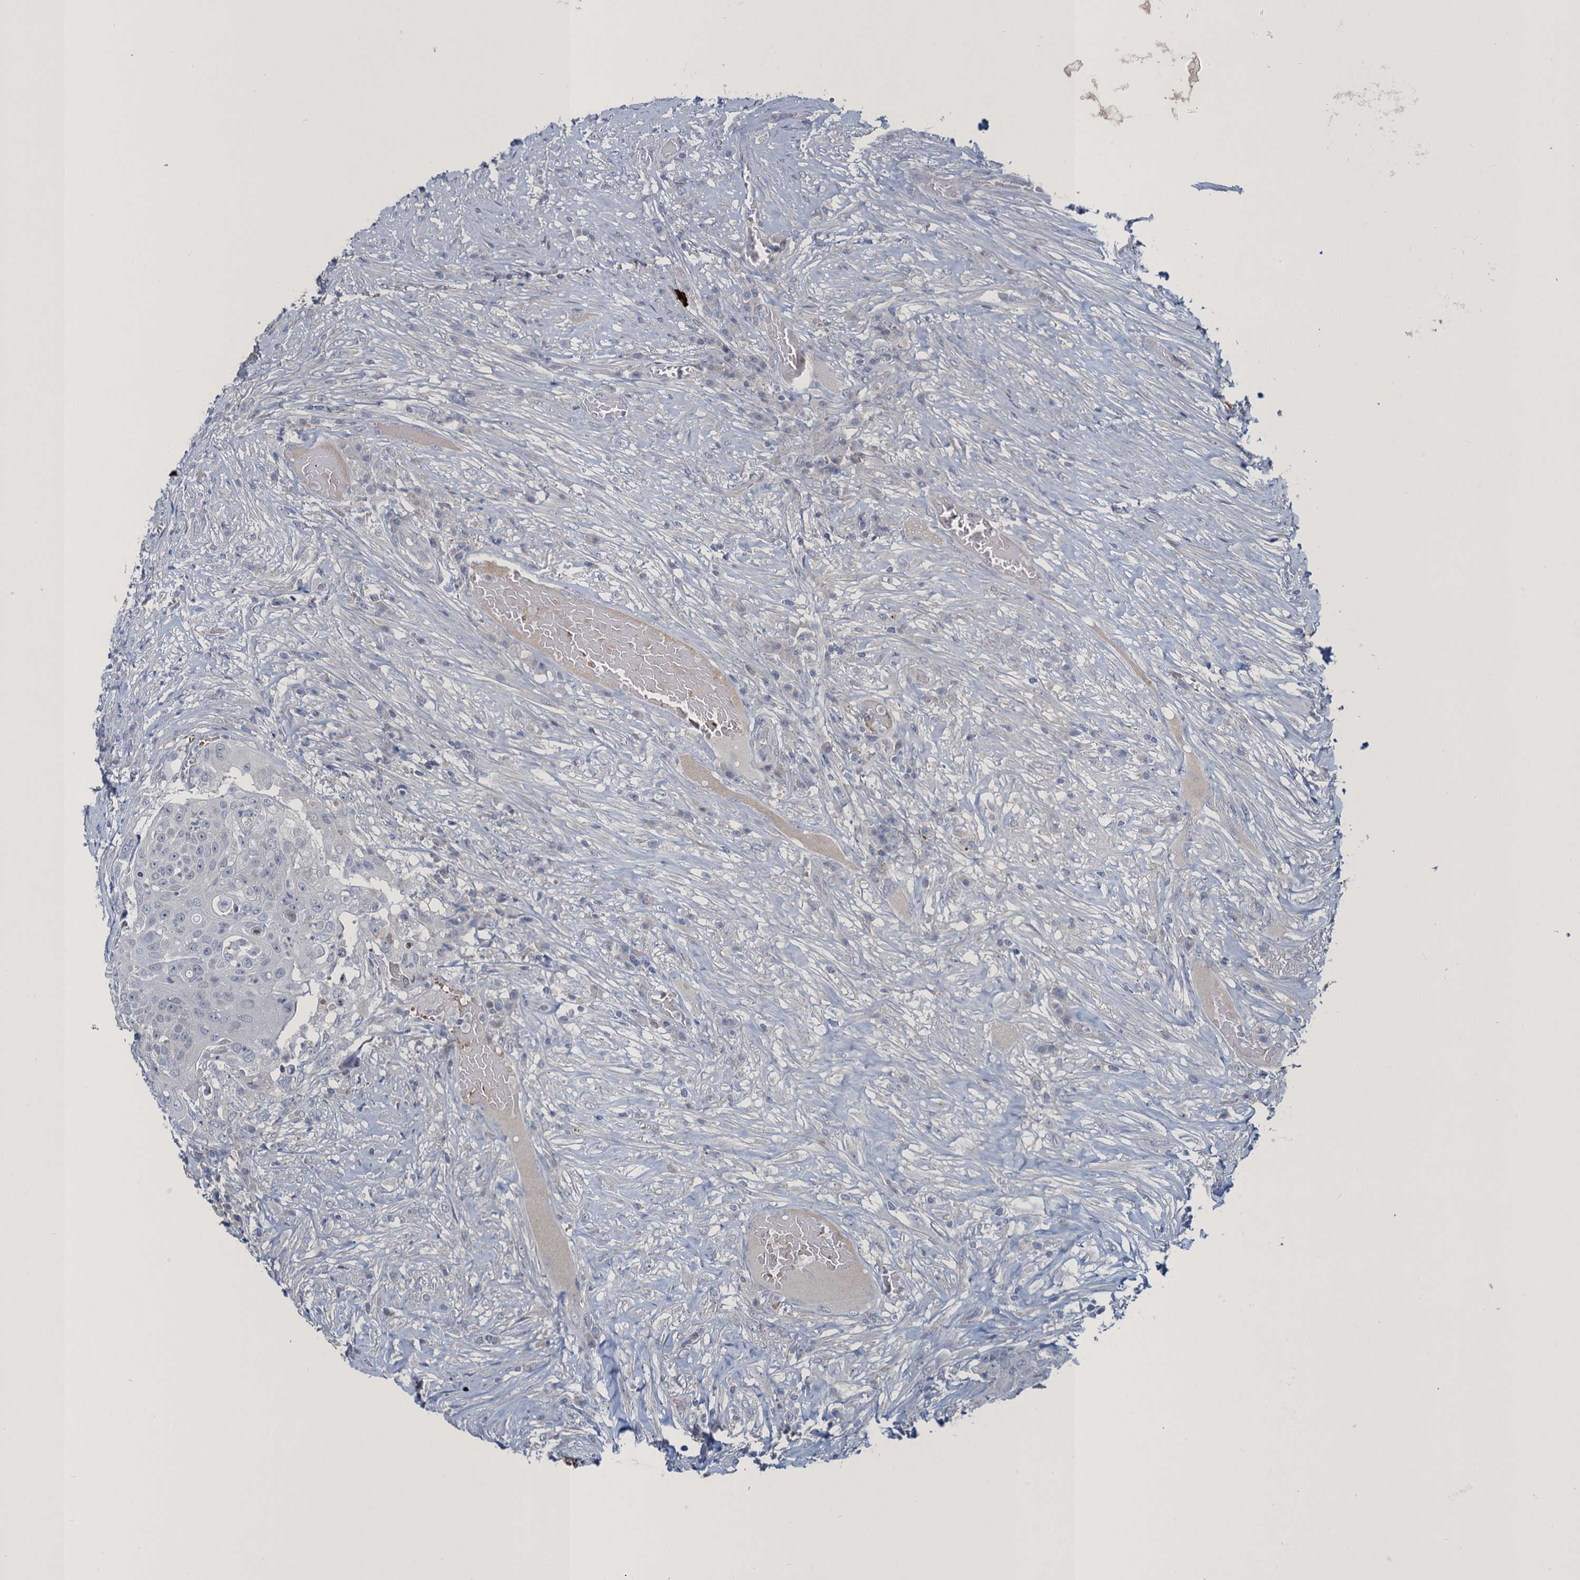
{"staining": {"intensity": "negative", "quantity": "none", "location": "none"}, "tissue": "urothelial cancer", "cell_type": "Tumor cells", "image_type": "cancer", "snomed": [{"axis": "morphology", "description": "Urothelial carcinoma, High grade"}, {"axis": "topography", "description": "Urinary bladder"}], "caption": "The immunohistochemistry (IHC) histopathology image has no significant expression in tumor cells of urothelial cancer tissue. The staining is performed using DAB (3,3'-diaminobenzidine) brown chromogen with nuclei counter-stained in using hematoxylin.", "gene": "ATOSA", "patient": {"sex": "female", "age": 63}}